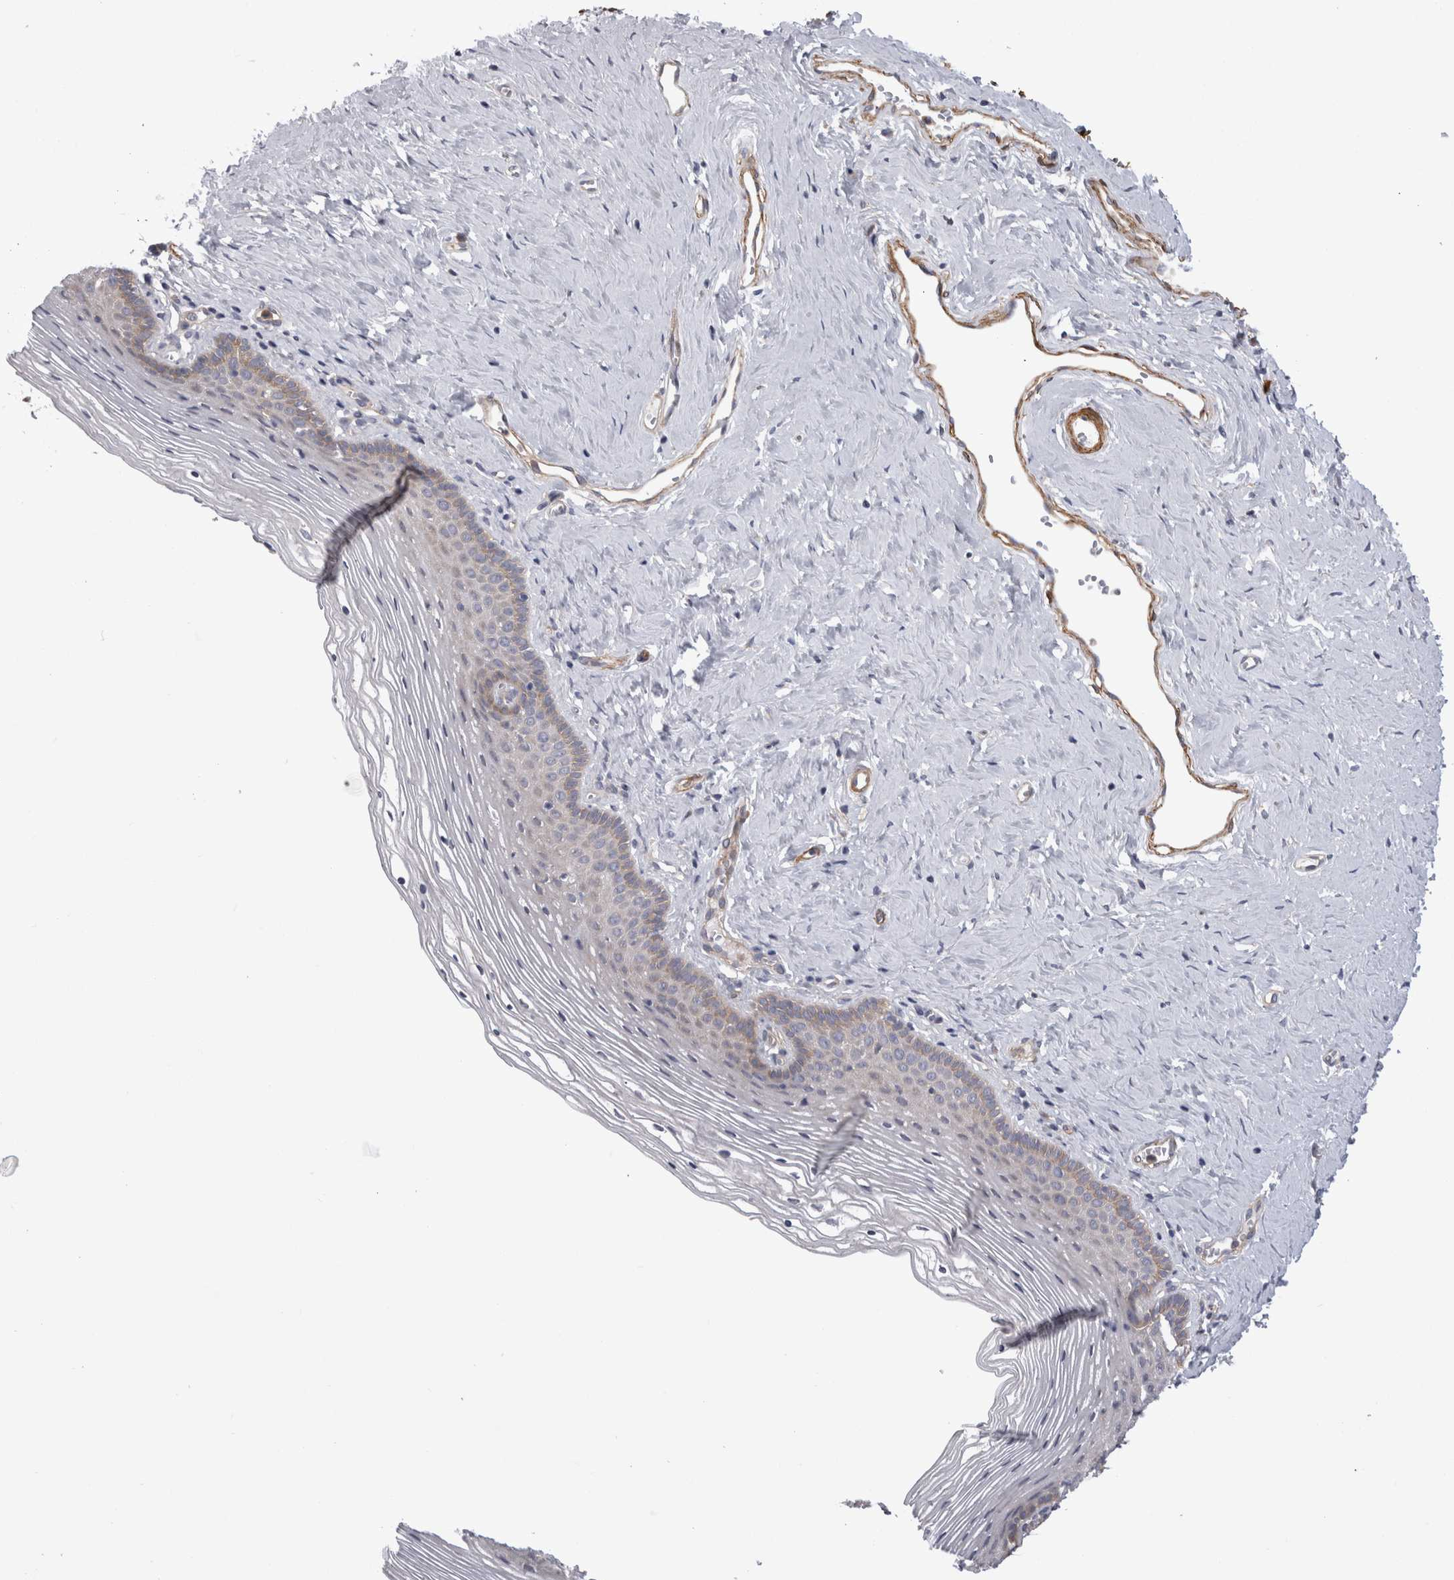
{"staining": {"intensity": "weak", "quantity": "<25%", "location": "cytoplasmic/membranous"}, "tissue": "vagina", "cell_type": "Squamous epithelial cells", "image_type": "normal", "snomed": [{"axis": "morphology", "description": "Normal tissue, NOS"}, {"axis": "topography", "description": "Vagina"}], "caption": "Squamous epithelial cells show no significant expression in unremarkable vagina. (DAB immunohistochemistry (IHC) visualized using brightfield microscopy, high magnification).", "gene": "EPRS1", "patient": {"sex": "female", "age": 32}}